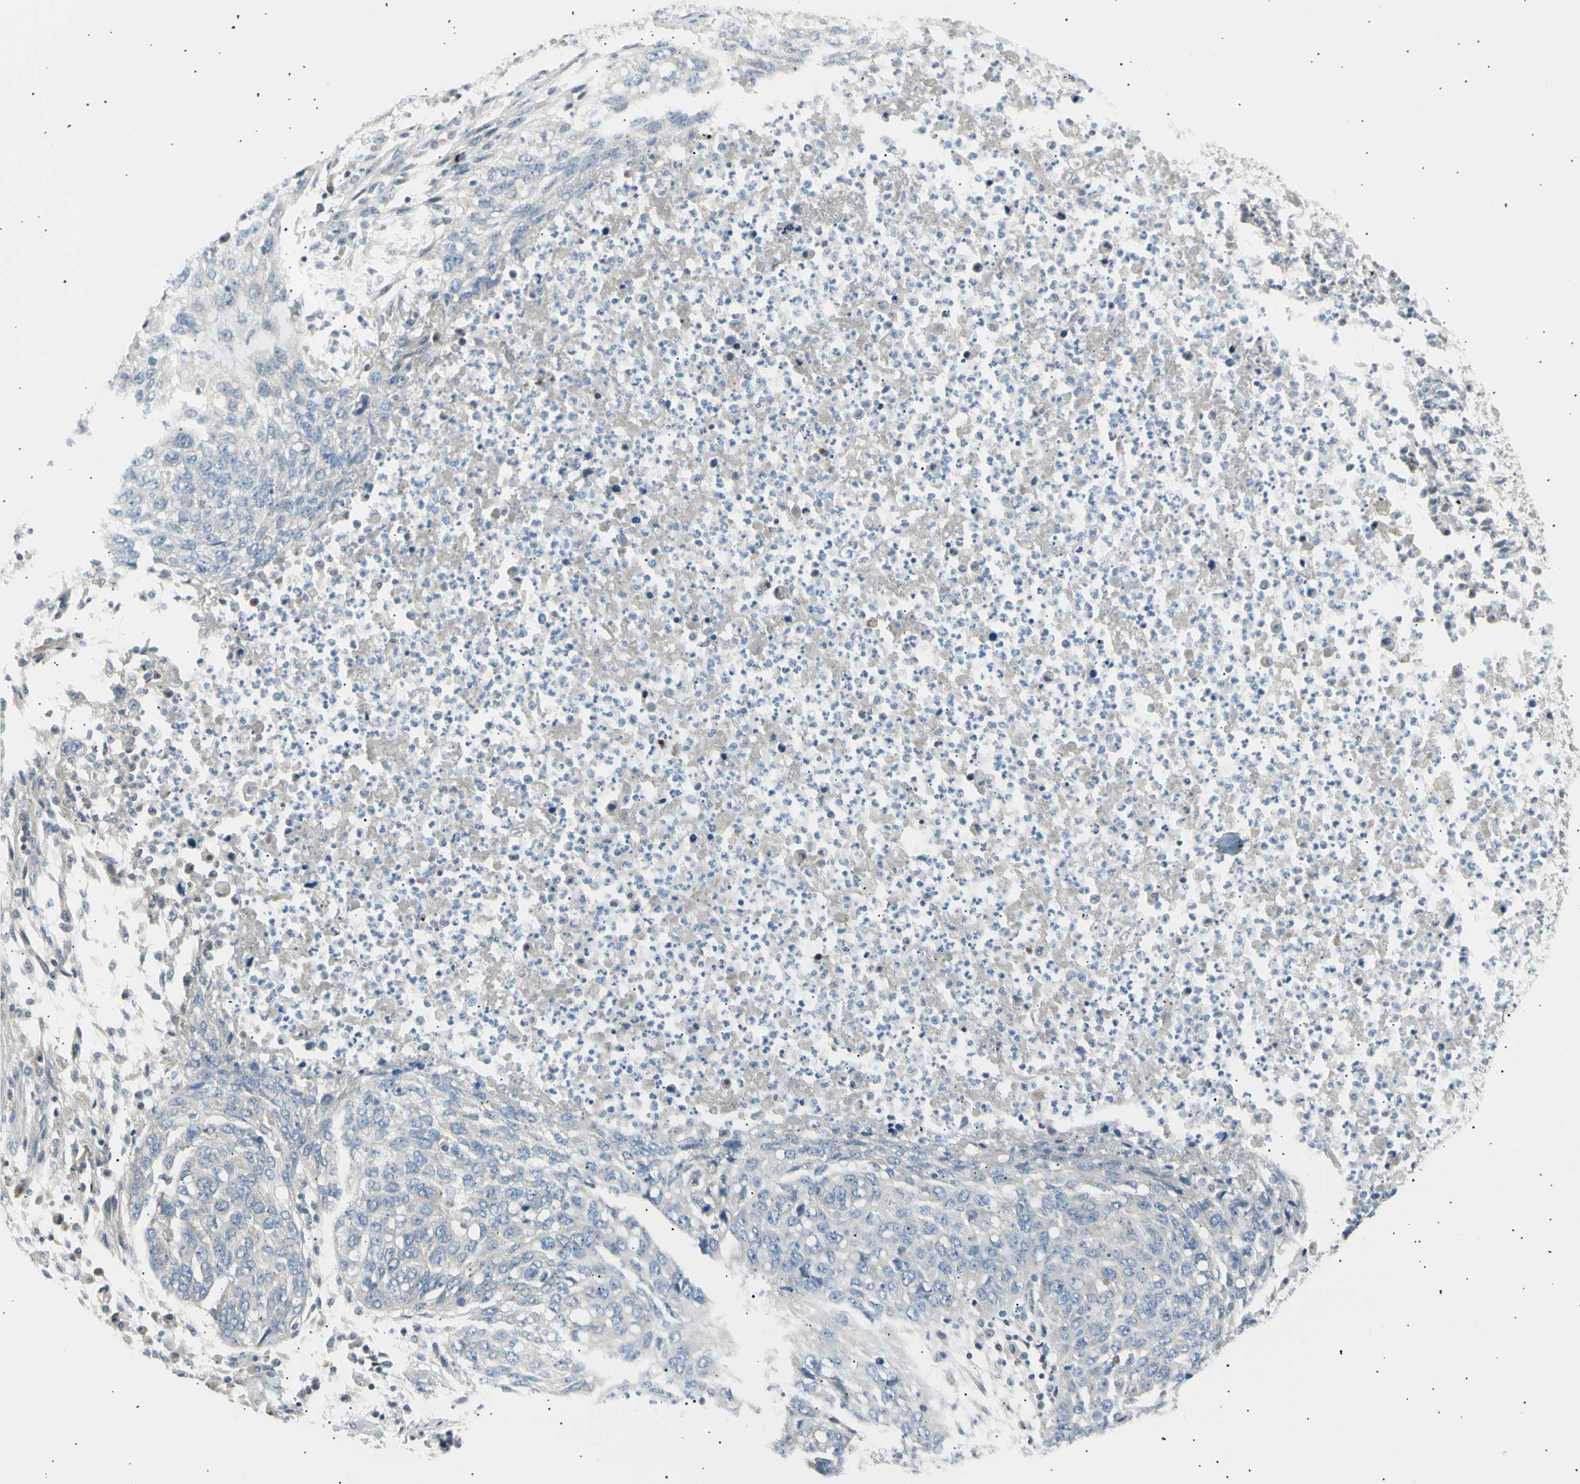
{"staining": {"intensity": "negative", "quantity": "none", "location": "none"}, "tissue": "lung cancer", "cell_type": "Tumor cells", "image_type": "cancer", "snomed": [{"axis": "morphology", "description": "Squamous cell carcinoma, NOS"}, {"axis": "topography", "description": "Lung"}], "caption": "Lung squamous cell carcinoma was stained to show a protein in brown. There is no significant staining in tumor cells. (DAB (3,3'-diaminobenzidine) IHC visualized using brightfield microscopy, high magnification).", "gene": "LHPP", "patient": {"sex": "female", "age": 63}}